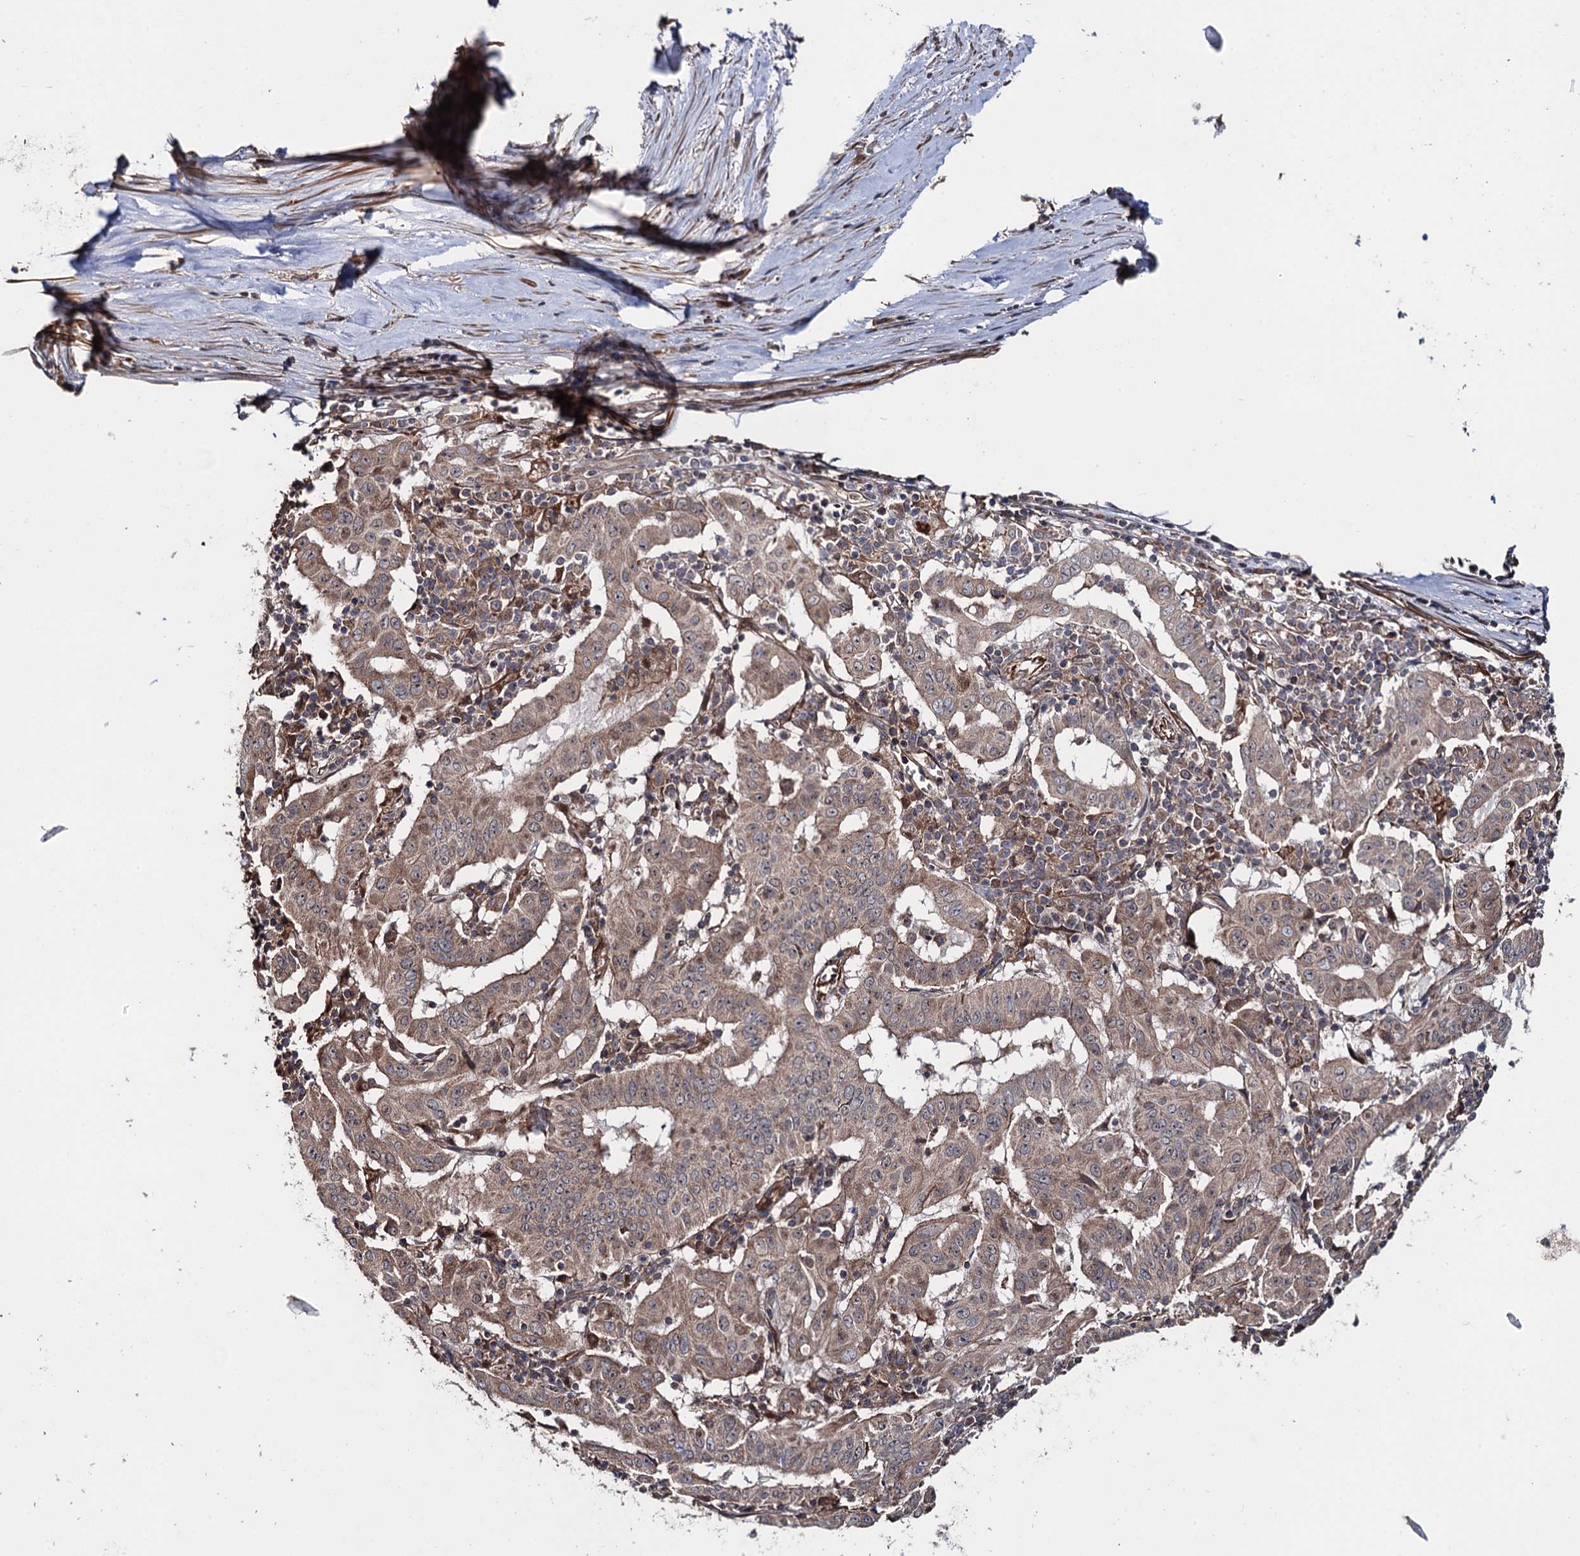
{"staining": {"intensity": "weak", "quantity": ">75%", "location": "cytoplasmic/membranous,nuclear"}, "tissue": "pancreatic cancer", "cell_type": "Tumor cells", "image_type": "cancer", "snomed": [{"axis": "morphology", "description": "Adenocarcinoma, NOS"}, {"axis": "topography", "description": "Pancreas"}], "caption": "Pancreatic cancer was stained to show a protein in brown. There is low levels of weak cytoplasmic/membranous and nuclear expression in approximately >75% of tumor cells.", "gene": "FSIP1", "patient": {"sex": "male", "age": 63}}